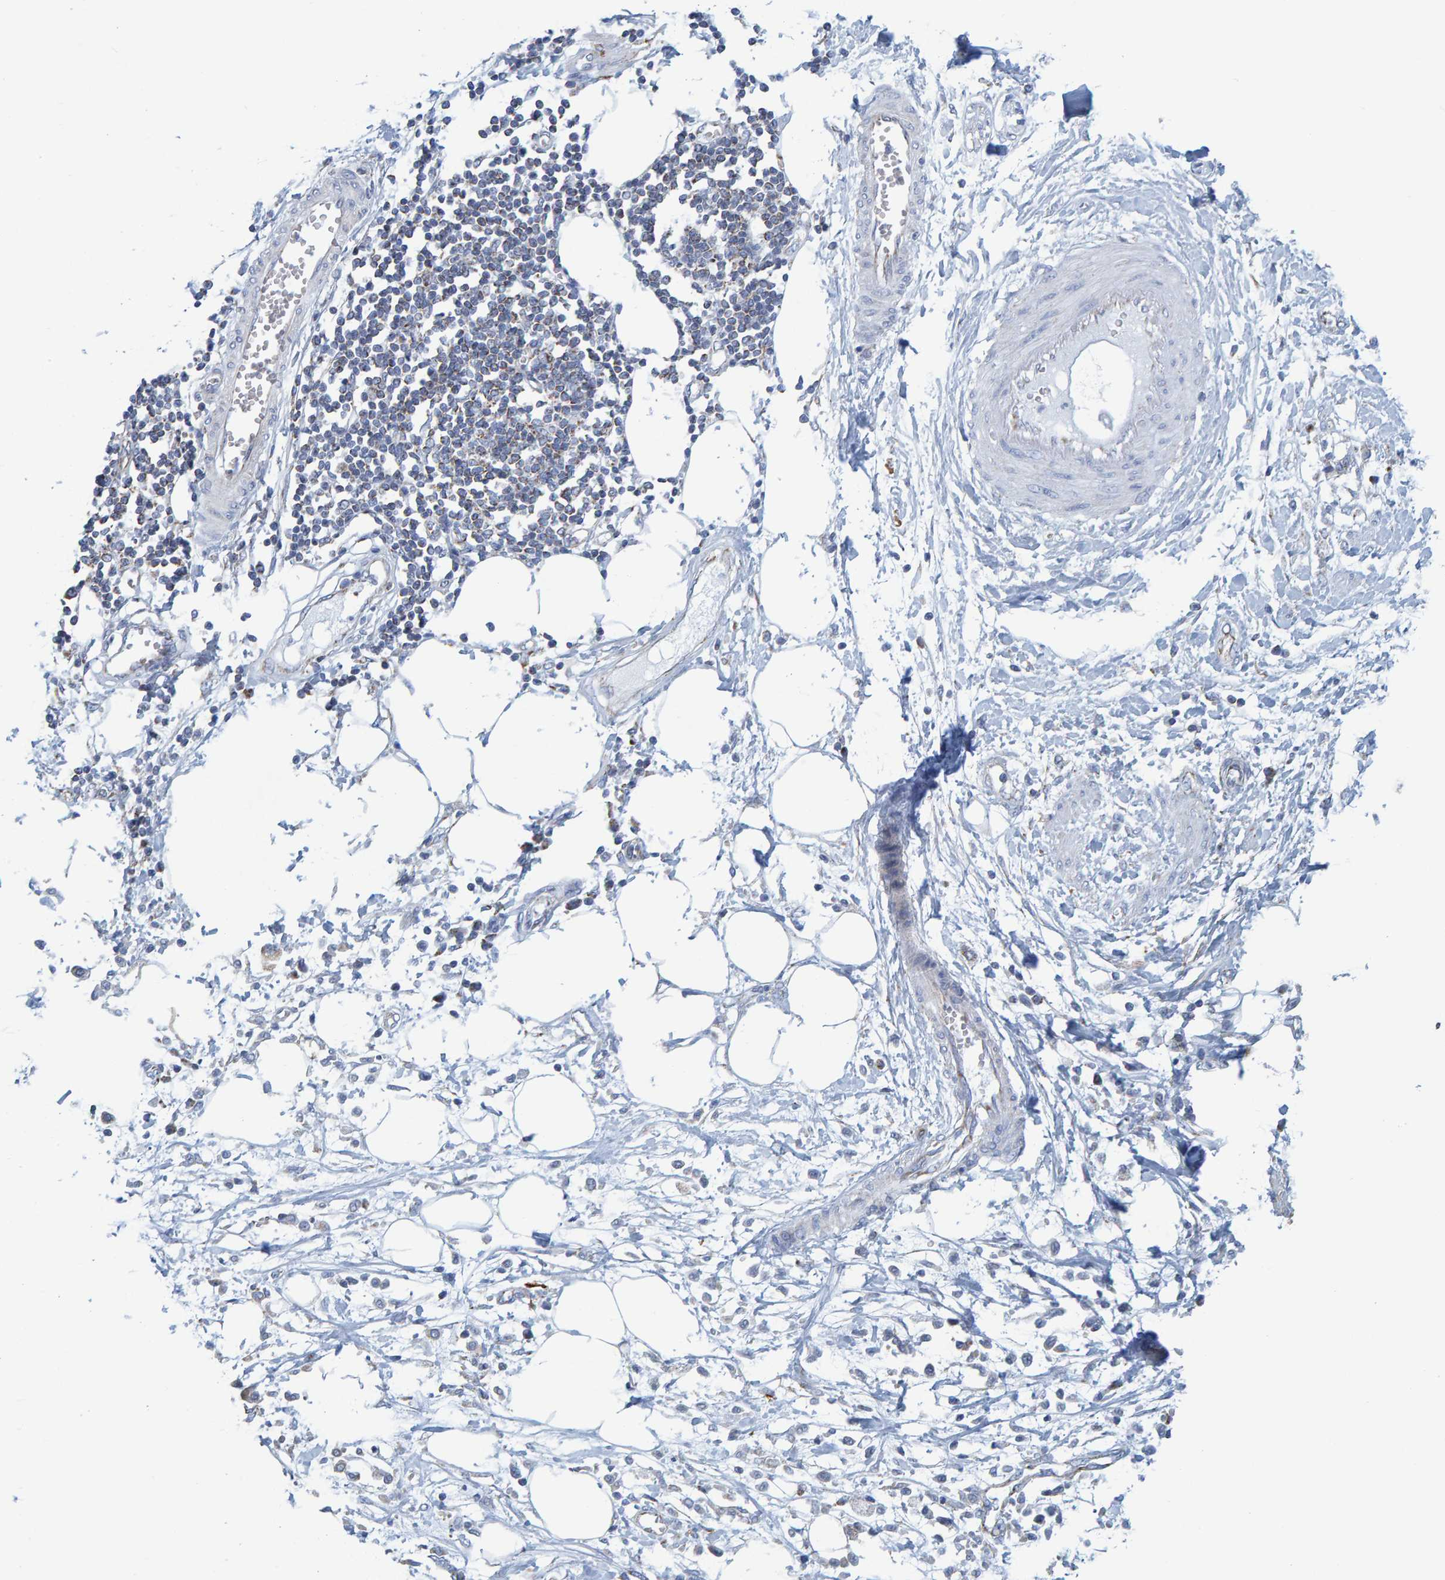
{"staining": {"intensity": "weak", "quantity": "25%-75%", "location": "cytoplasmic/membranous"}, "tissue": "pancreatic cancer", "cell_type": "Tumor cells", "image_type": "cancer", "snomed": [{"axis": "morphology", "description": "Adenocarcinoma, NOS"}, {"axis": "topography", "description": "Pancreas"}], "caption": "A micrograph showing weak cytoplasmic/membranous positivity in about 25%-75% of tumor cells in adenocarcinoma (pancreatic), as visualized by brown immunohistochemical staining.", "gene": "MRPS7", "patient": {"sex": "male", "age": 56}}